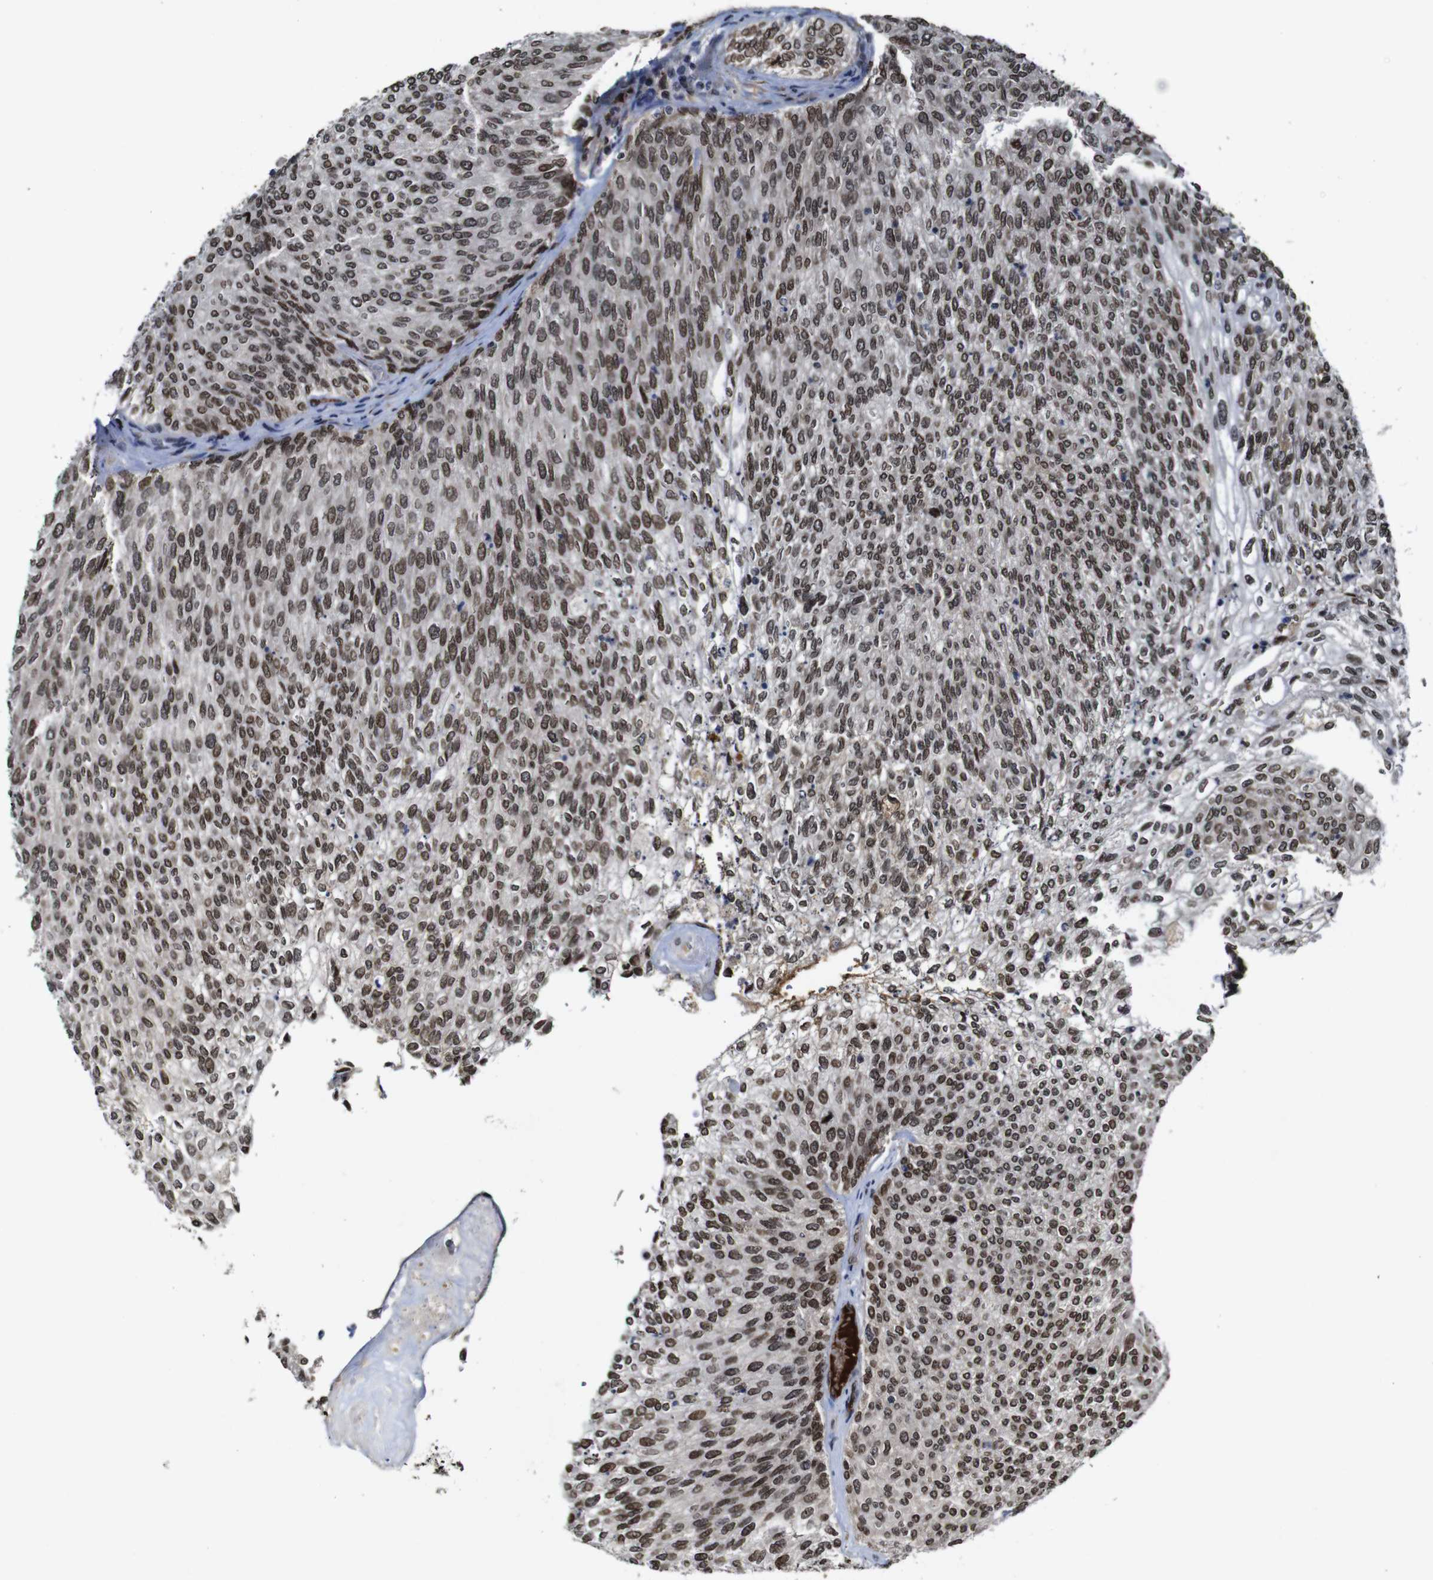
{"staining": {"intensity": "moderate", "quantity": ">75%", "location": "nuclear"}, "tissue": "urothelial cancer", "cell_type": "Tumor cells", "image_type": "cancer", "snomed": [{"axis": "morphology", "description": "Urothelial carcinoma, Low grade"}, {"axis": "topography", "description": "Urinary bladder"}], "caption": "Moderate nuclear staining for a protein is appreciated in approximately >75% of tumor cells of urothelial cancer using immunohistochemistry.", "gene": "MYC", "patient": {"sex": "female", "age": 79}}